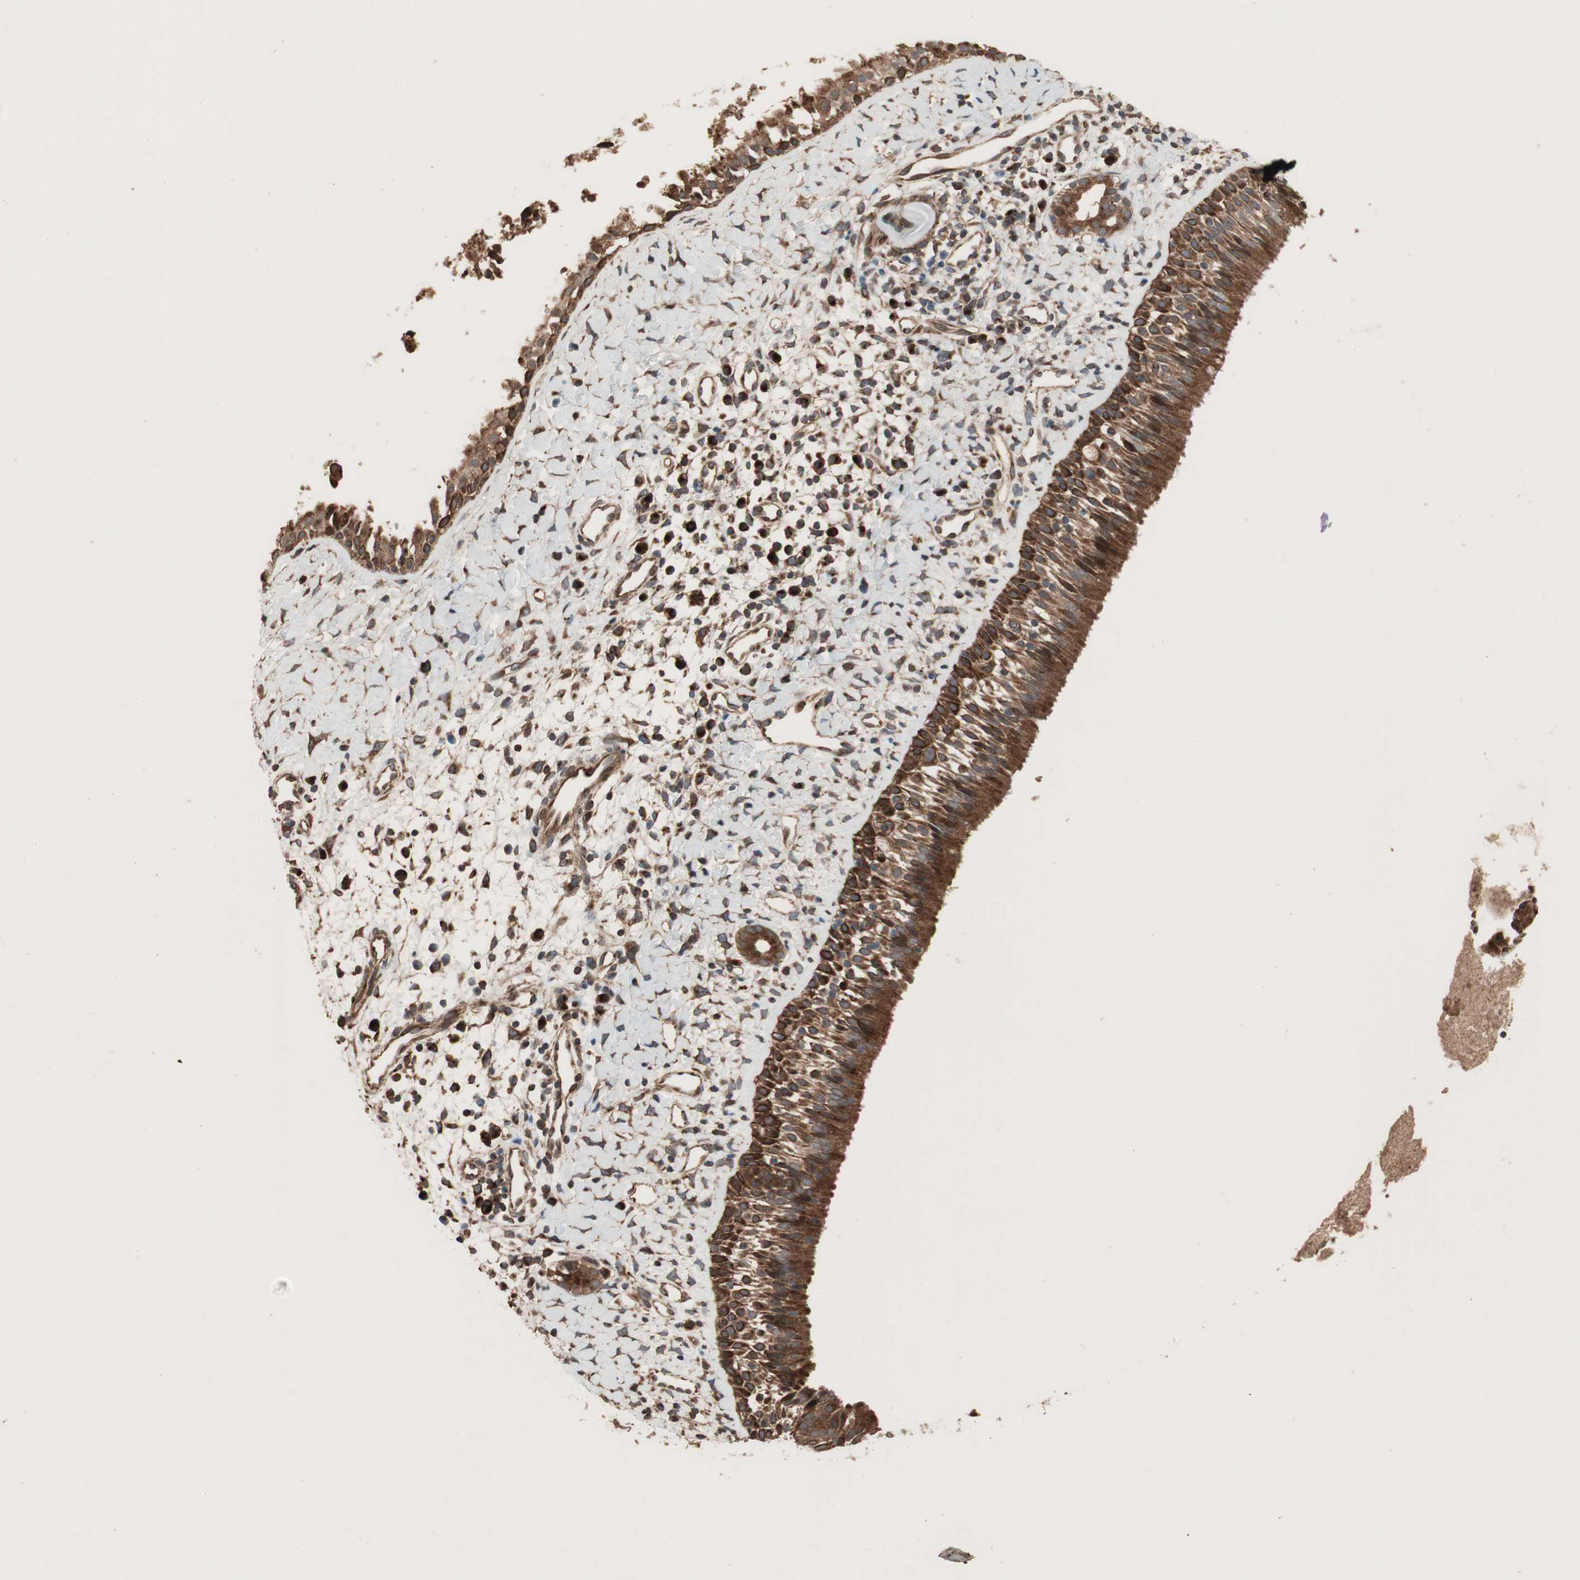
{"staining": {"intensity": "strong", "quantity": ">75%", "location": "cytoplasmic/membranous"}, "tissue": "nasopharynx", "cell_type": "Respiratory epithelial cells", "image_type": "normal", "snomed": [{"axis": "morphology", "description": "Normal tissue, NOS"}, {"axis": "topography", "description": "Nasopharynx"}], "caption": "Immunohistochemical staining of benign nasopharynx exhibits >75% levels of strong cytoplasmic/membranous protein expression in about >75% of respiratory epithelial cells.", "gene": "RAB1A", "patient": {"sex": "male", "age": 22}}